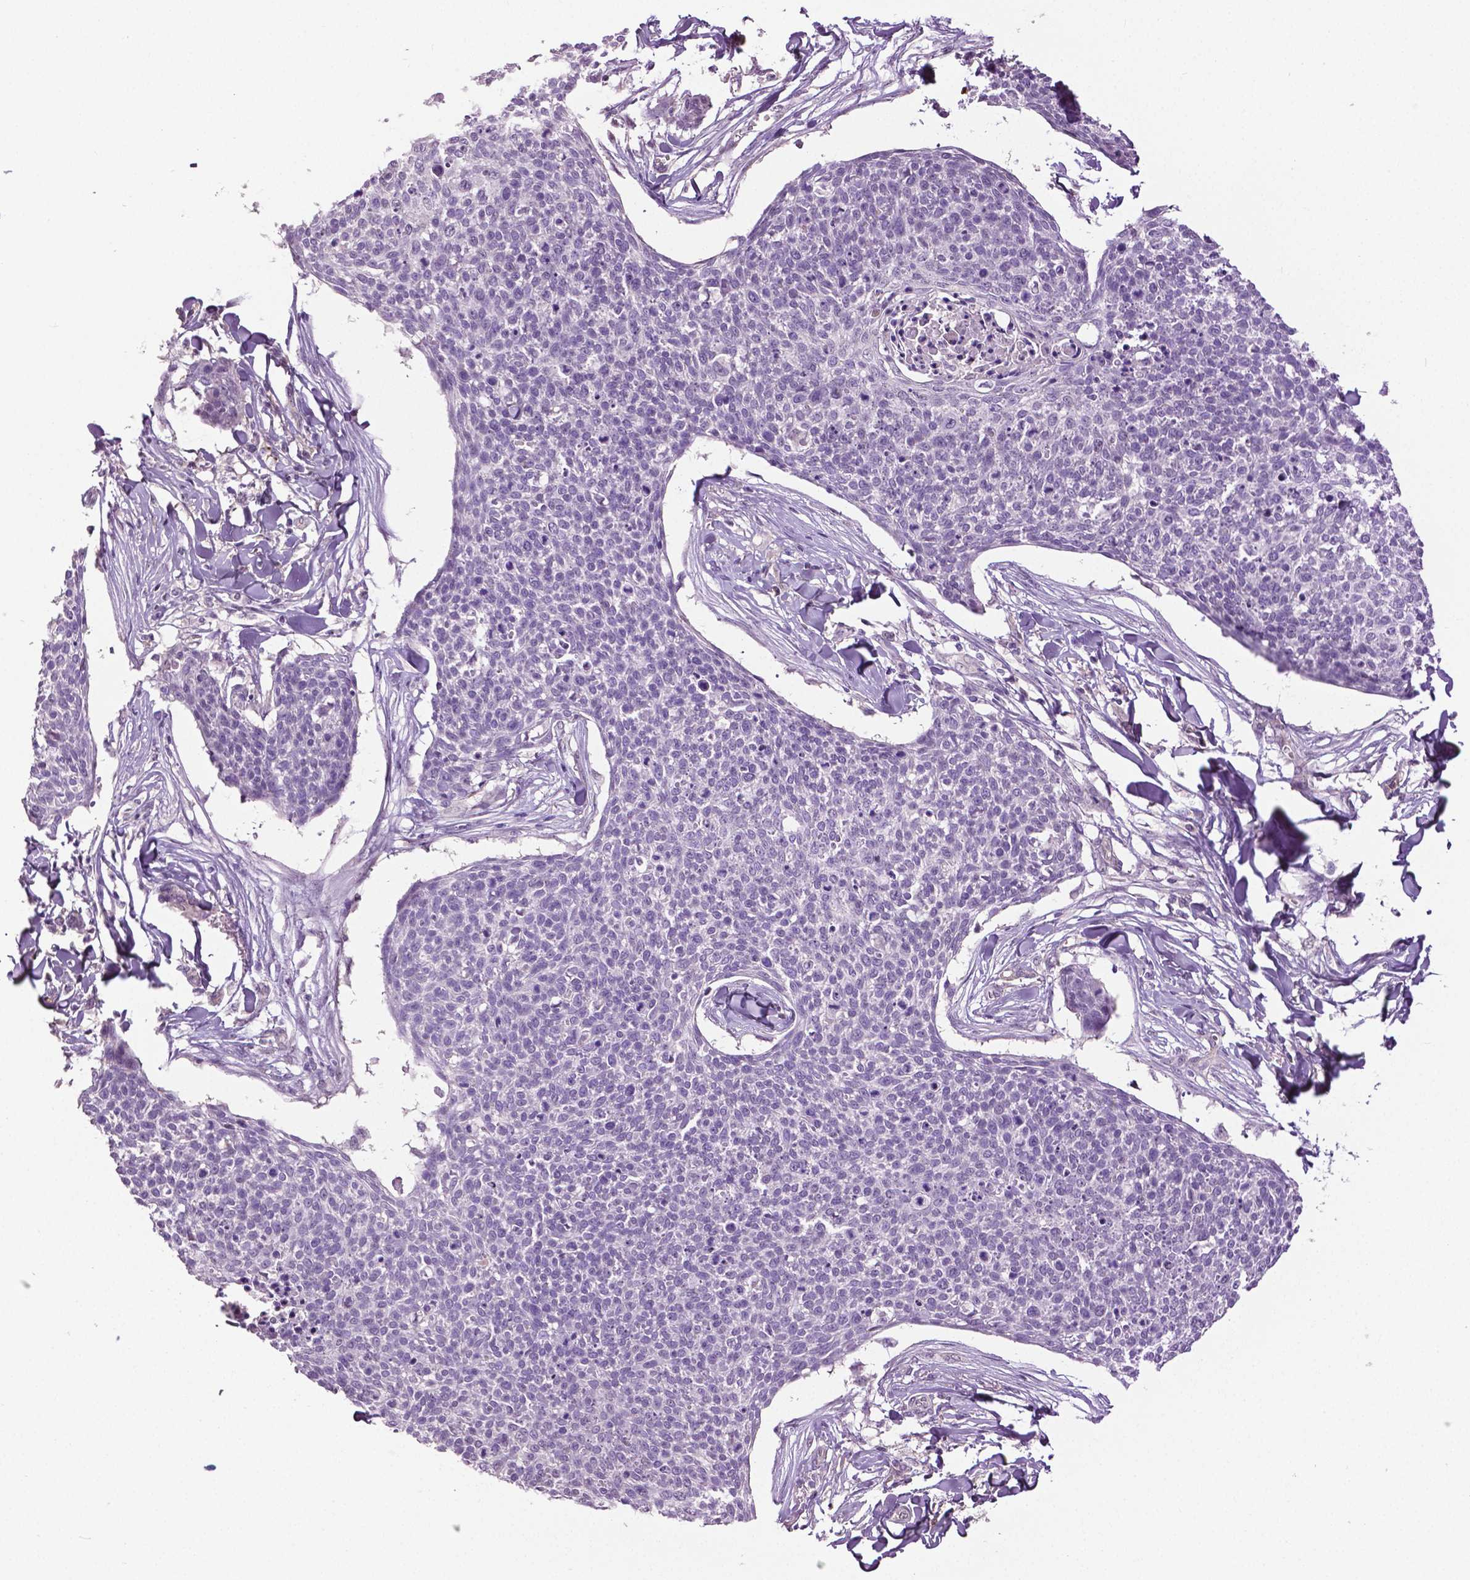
{"staining": {"intensity": "negative", "quantity": "none", "location": "none"}, "tissue": "skin cancer", "cell_type": "Tumor cells", "image_type": "cancer", "snomed": [{"axis": "morphology", "description": "Squamous cell carcinoma, NOS"}, {"axis": "topography", "description": "Skin"}, {"axis": "topography", "description": "Vulva"}], "caption": "Protein analysis of skin cancer shows no significant positivity in tumor cells. (Brightfield microscopy of DAB immunohistochemistry (IHC) at high magnification).", "gene": "PTPN5", "patient": {"sex": "female", "age": 75}}